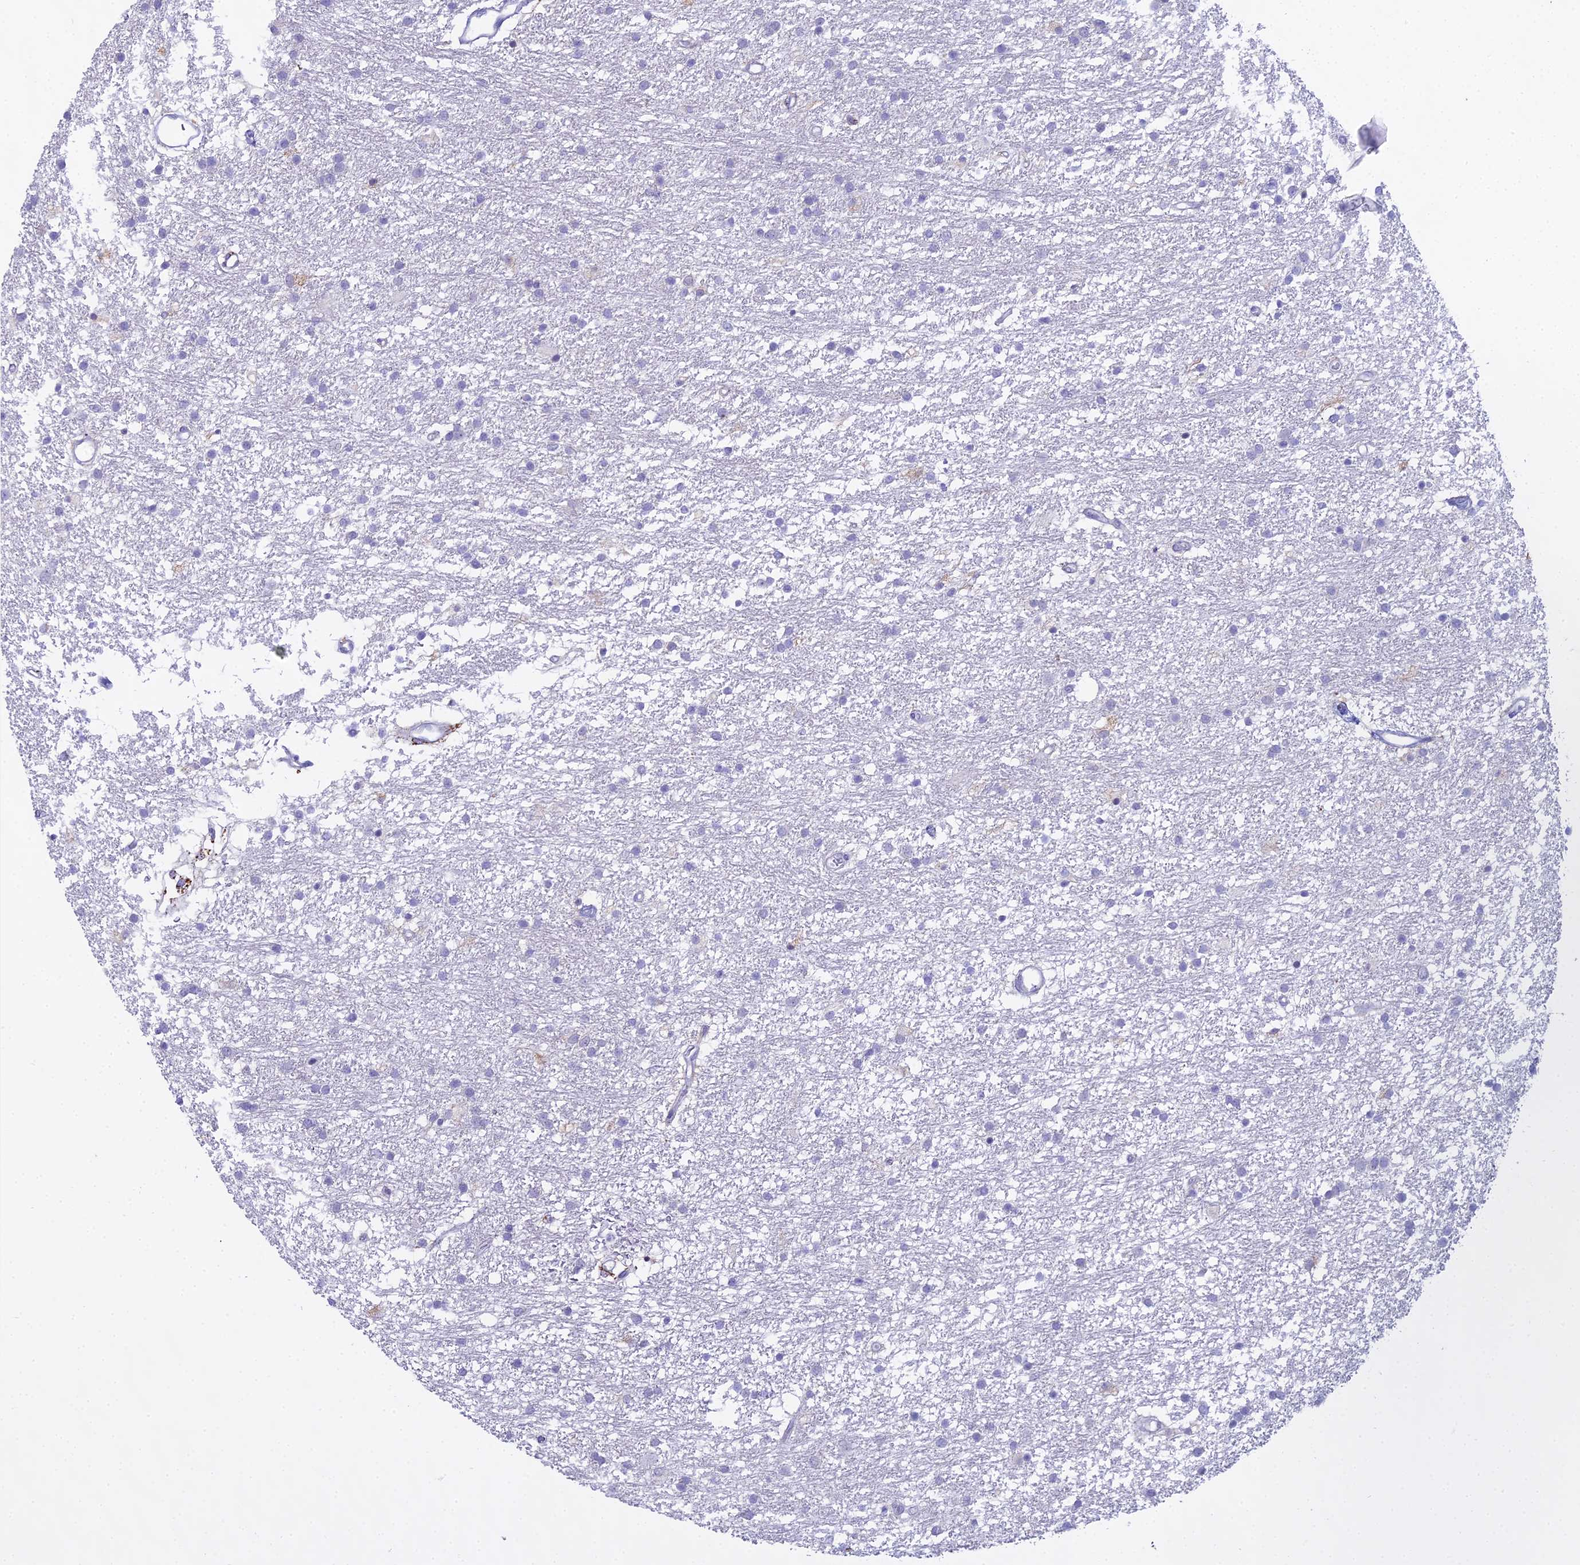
{"staining": {"intensity": "negative", "quantity": "none", "location": "none"}, "tissue": "glioma", "cell_type": "Tumor cells", "image_type": "cancer", "snomed": [{"axis": "morphology", "description": "Glioma, malignant, High grade"}, {"axis": "topography", "description": "Brain"}], "caption": "DAB immunohistochemical staining of human glioma displays no significant positivity in tumor cells. (DAB (3,3'-diaminobenzidine) immunohistochemistry, high magnification).", "gene": "CGB2", "patient": {"sex": "male", "age": 77}}